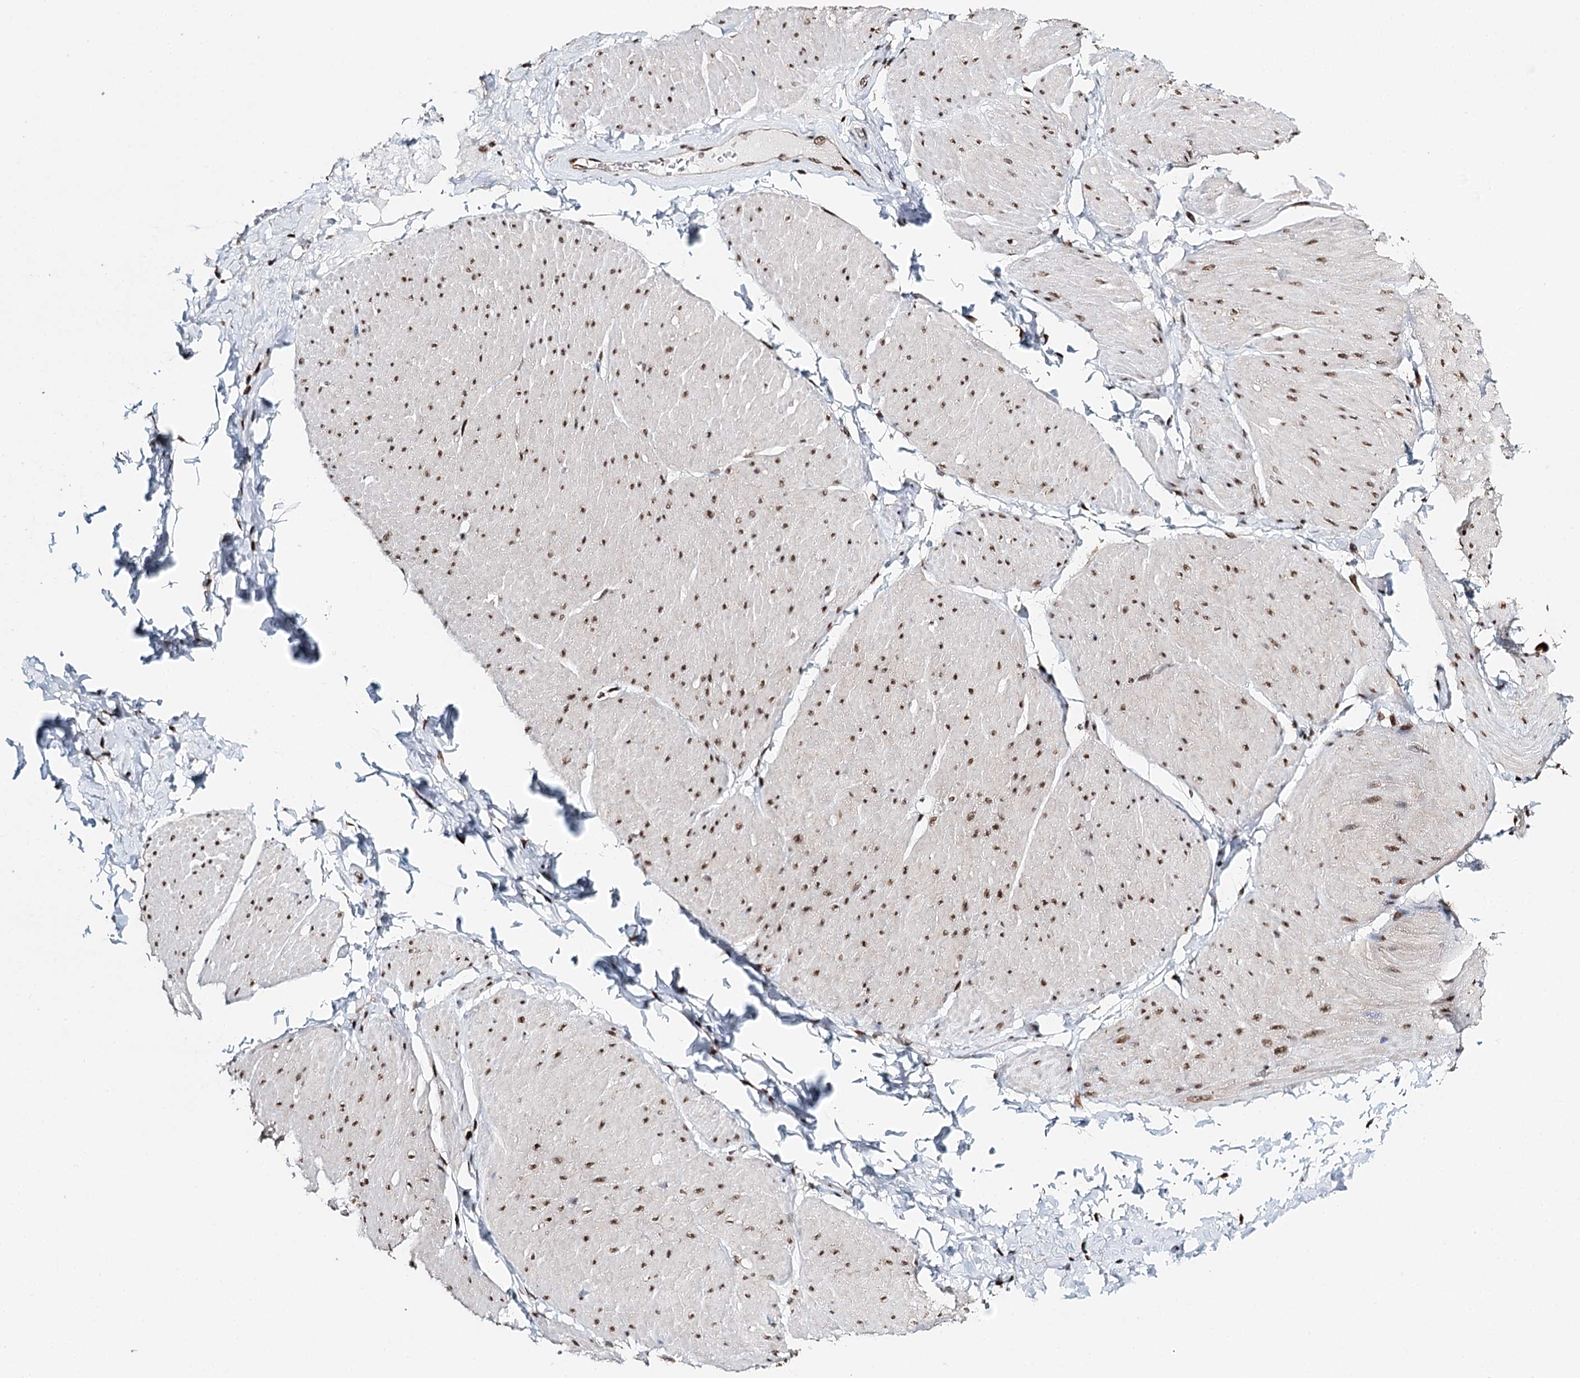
{"staining": {"intensity": "moderate", "quantity": ">75%", "location": "nuclear"}, "tissue": "smooth muscle", "cell_type": "Smooth muscle cells", "image_type": "normal", "snomed": [{"axis": "morphology", "description": "Urothelial carcinoma, High grade"}, {"axis": "topography", "description": "Urinary bladder"}], "caption": "Protein positivity by immunohistochemistry displays moderate nuclear staining in approximately >75% of smooth muscle cells in benign smooth muscle. The protein of interest is stained brown, and the nuclei are stained in blue (DAB (3,3'-diaminobenzidine) IHC with brightfield microscopy, high magnification).", "gene": "RPS27A", "patient": {"sex": "male", "age": 46}}